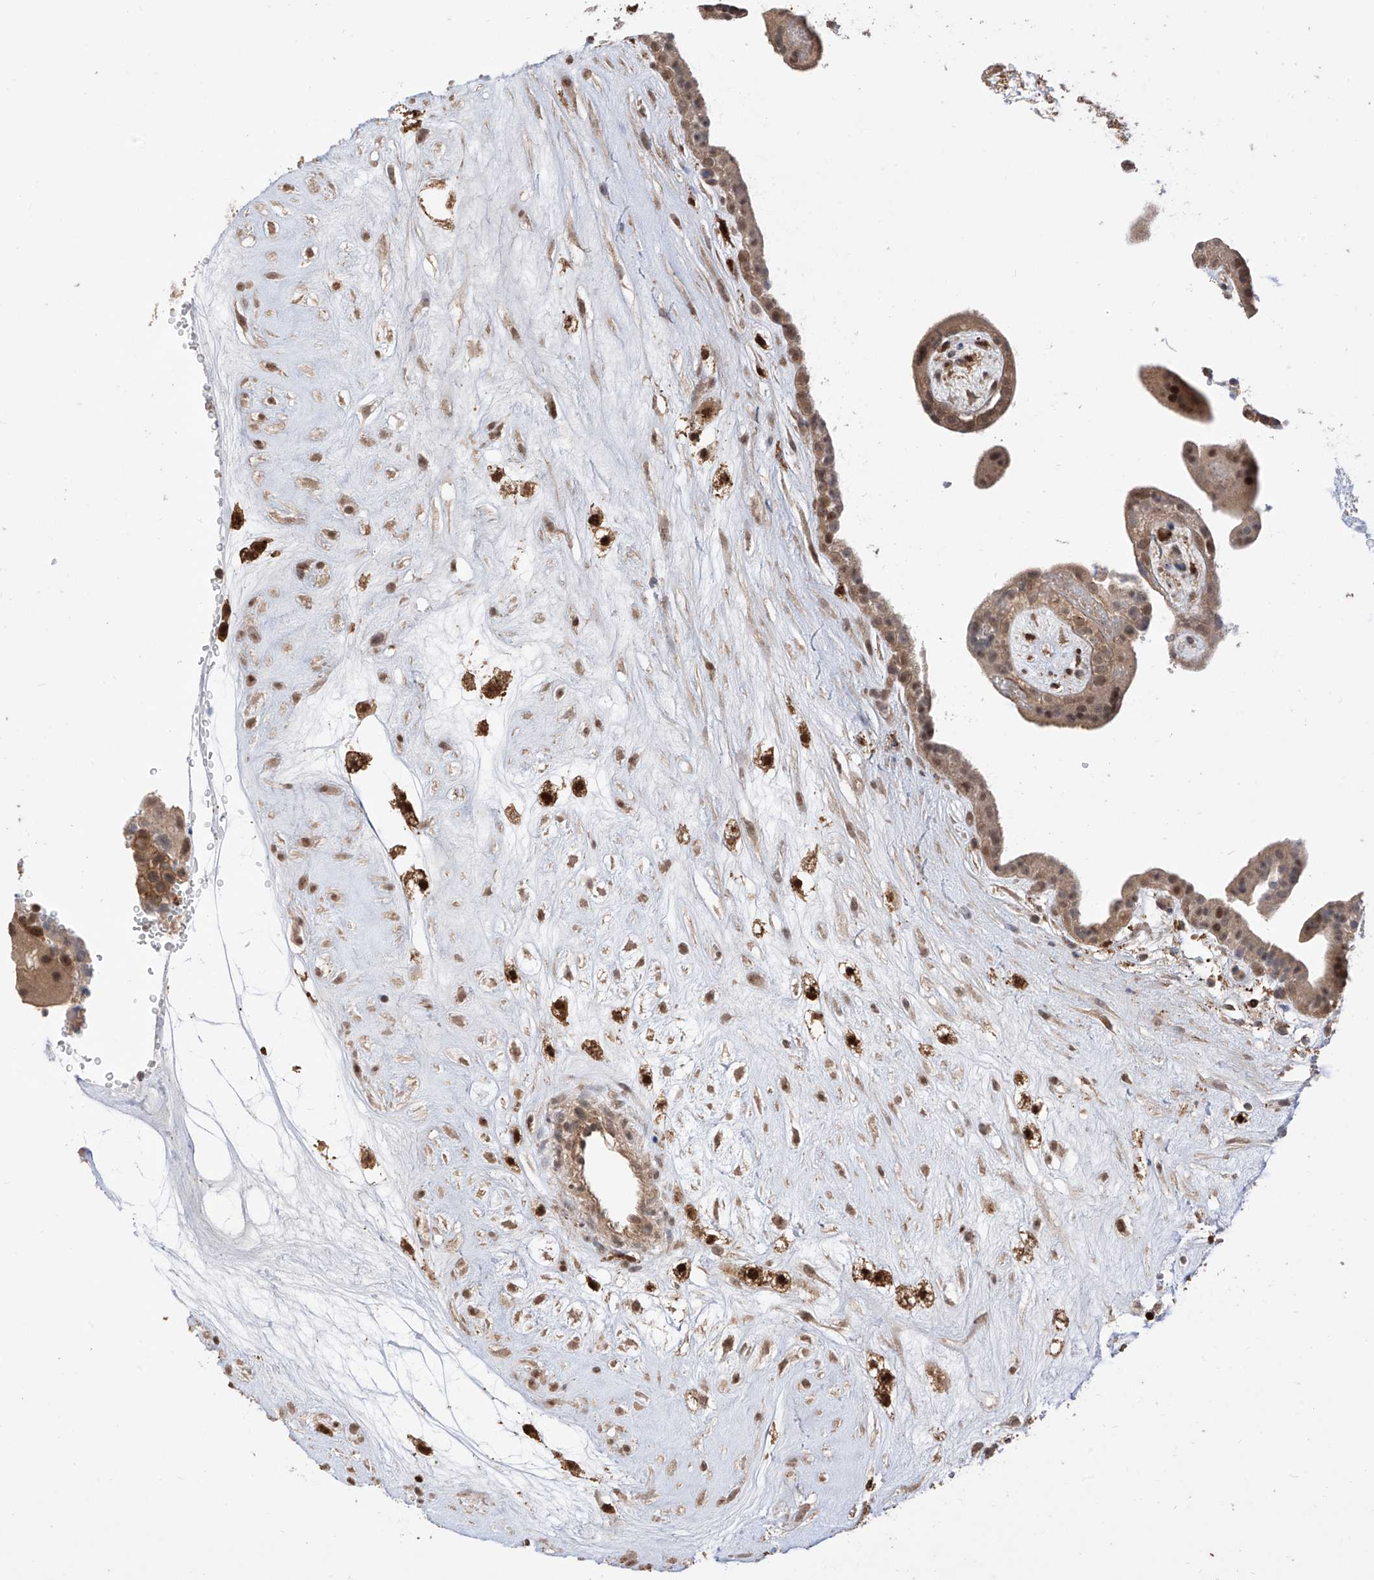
{"staining": {"intensity": "strong", "quantity": ">75%", "location": "cytoplasmic/membranous,nuclear"}, "tissue": "placenta", "cell_type": "Trophoblastic cells", "image_type": "normal", "snomed": [{"axis": "morphology", "description": "Normal tissue, NOS"}, {"axis": "topography", "description": "Placenta"}], "caption": "Immunohistochemical staining of normal human placenta exhibits >75% levels of strong cytoplasmic/membranous,nuclear protein positivity in approximately >75% of trophoblastic cells. Using DAB (brown) and hematoxylin (blue) stains, captured at high magnification using brightfield microscopy.", "gene": "LATS1", "patient": {"sex": "female", "age": 18}}